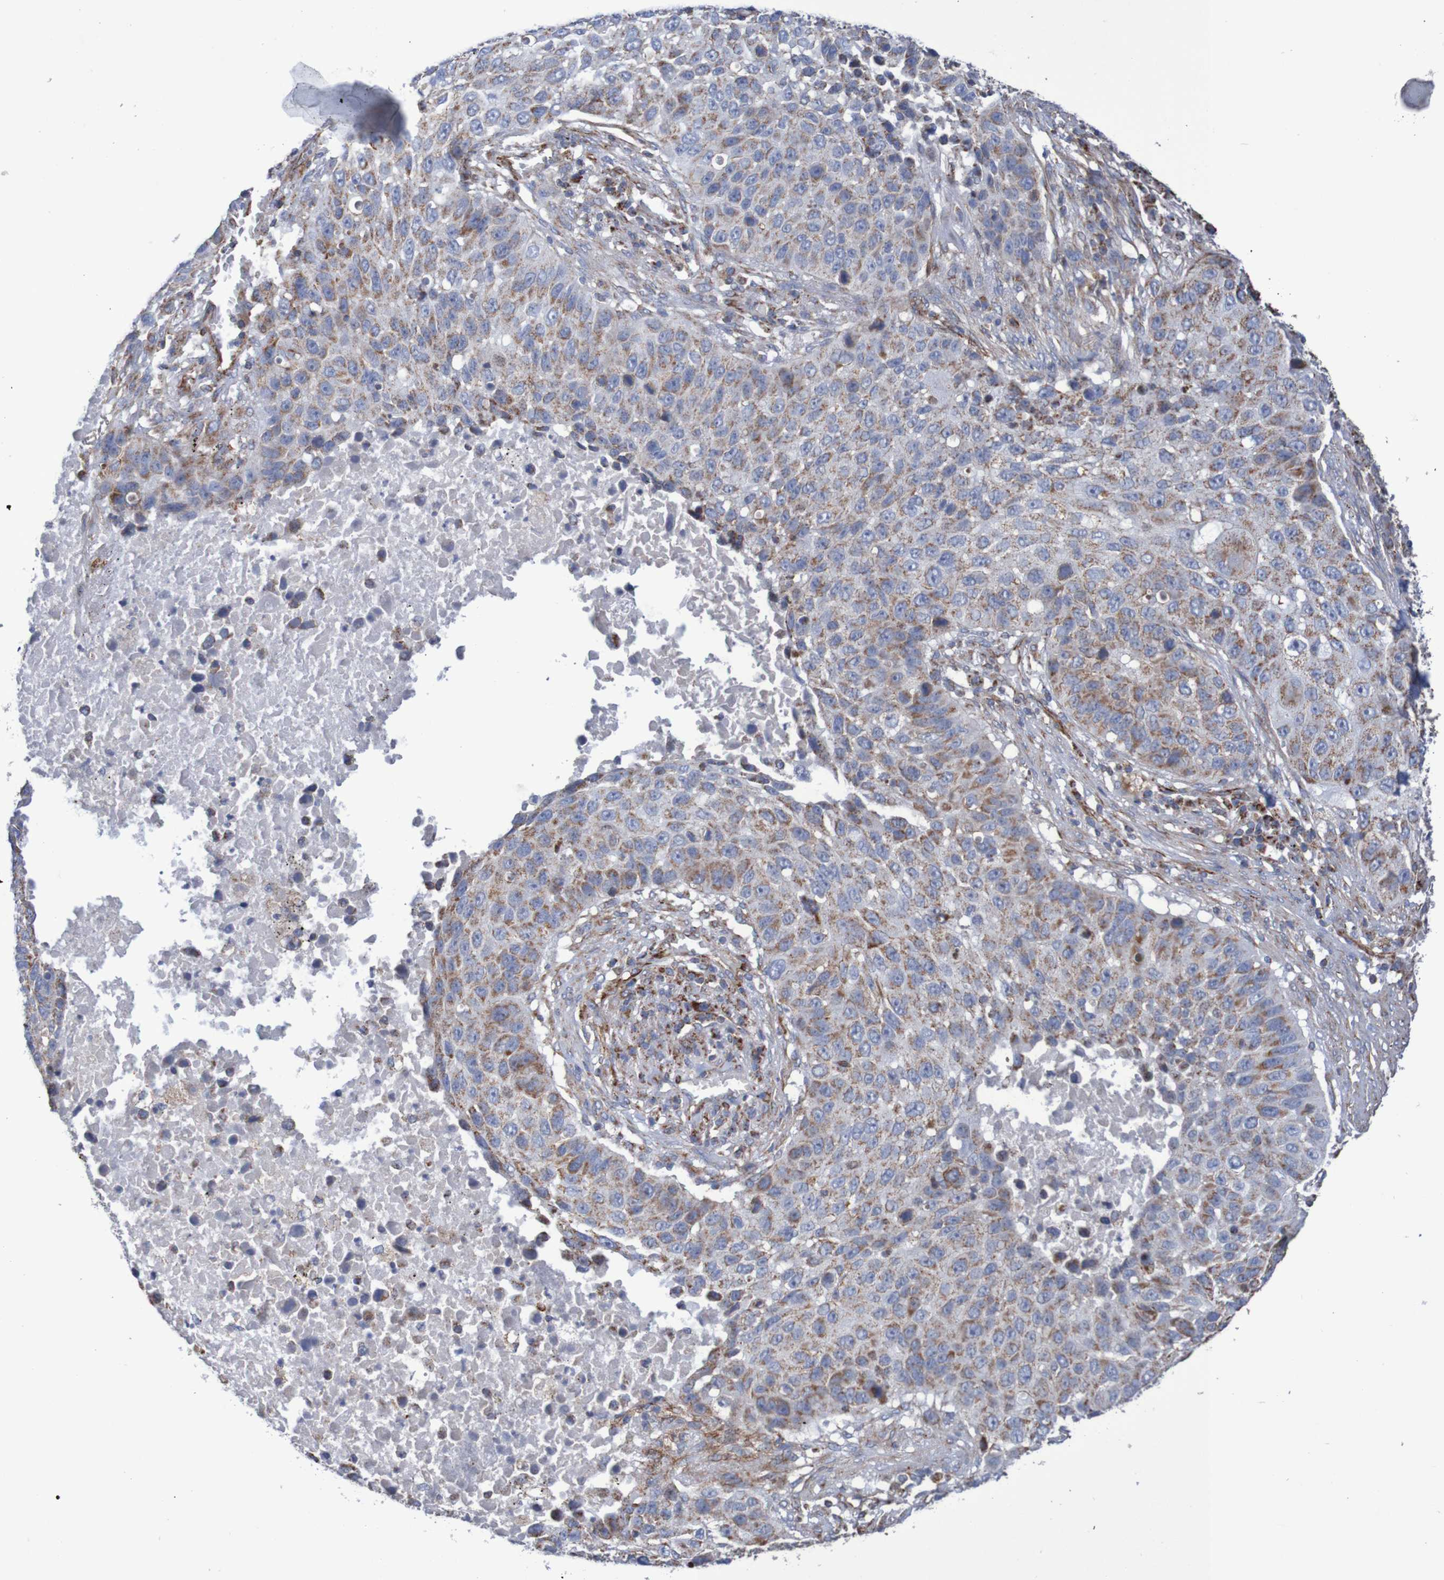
{"staining": {"intensity": "moderate", "quantity": ">75%", "location": "cytoplasmic/membranous"}, "tissue": "lung cancer", "cell_type": "Tumor cells", "image_type": "cancer", "snomed": [{"axis": "morphology", "description": "Squamous cell carcinoma, NOS"}, {"axis": "topography", "description": "Lung"}], "caption": "Brown immunohistochemical staining in human squamous cell carcinoma (lung) reveals moderate cytoplasmic/membranous staining in approximately >75% of tumor cells. (DAB (3,3'-diaminobenzidine) IHC, brown staining for protein, blue staining for nuclei).", "gene": "MMEL1", "patient": {"sex": "male", "age": 57}}